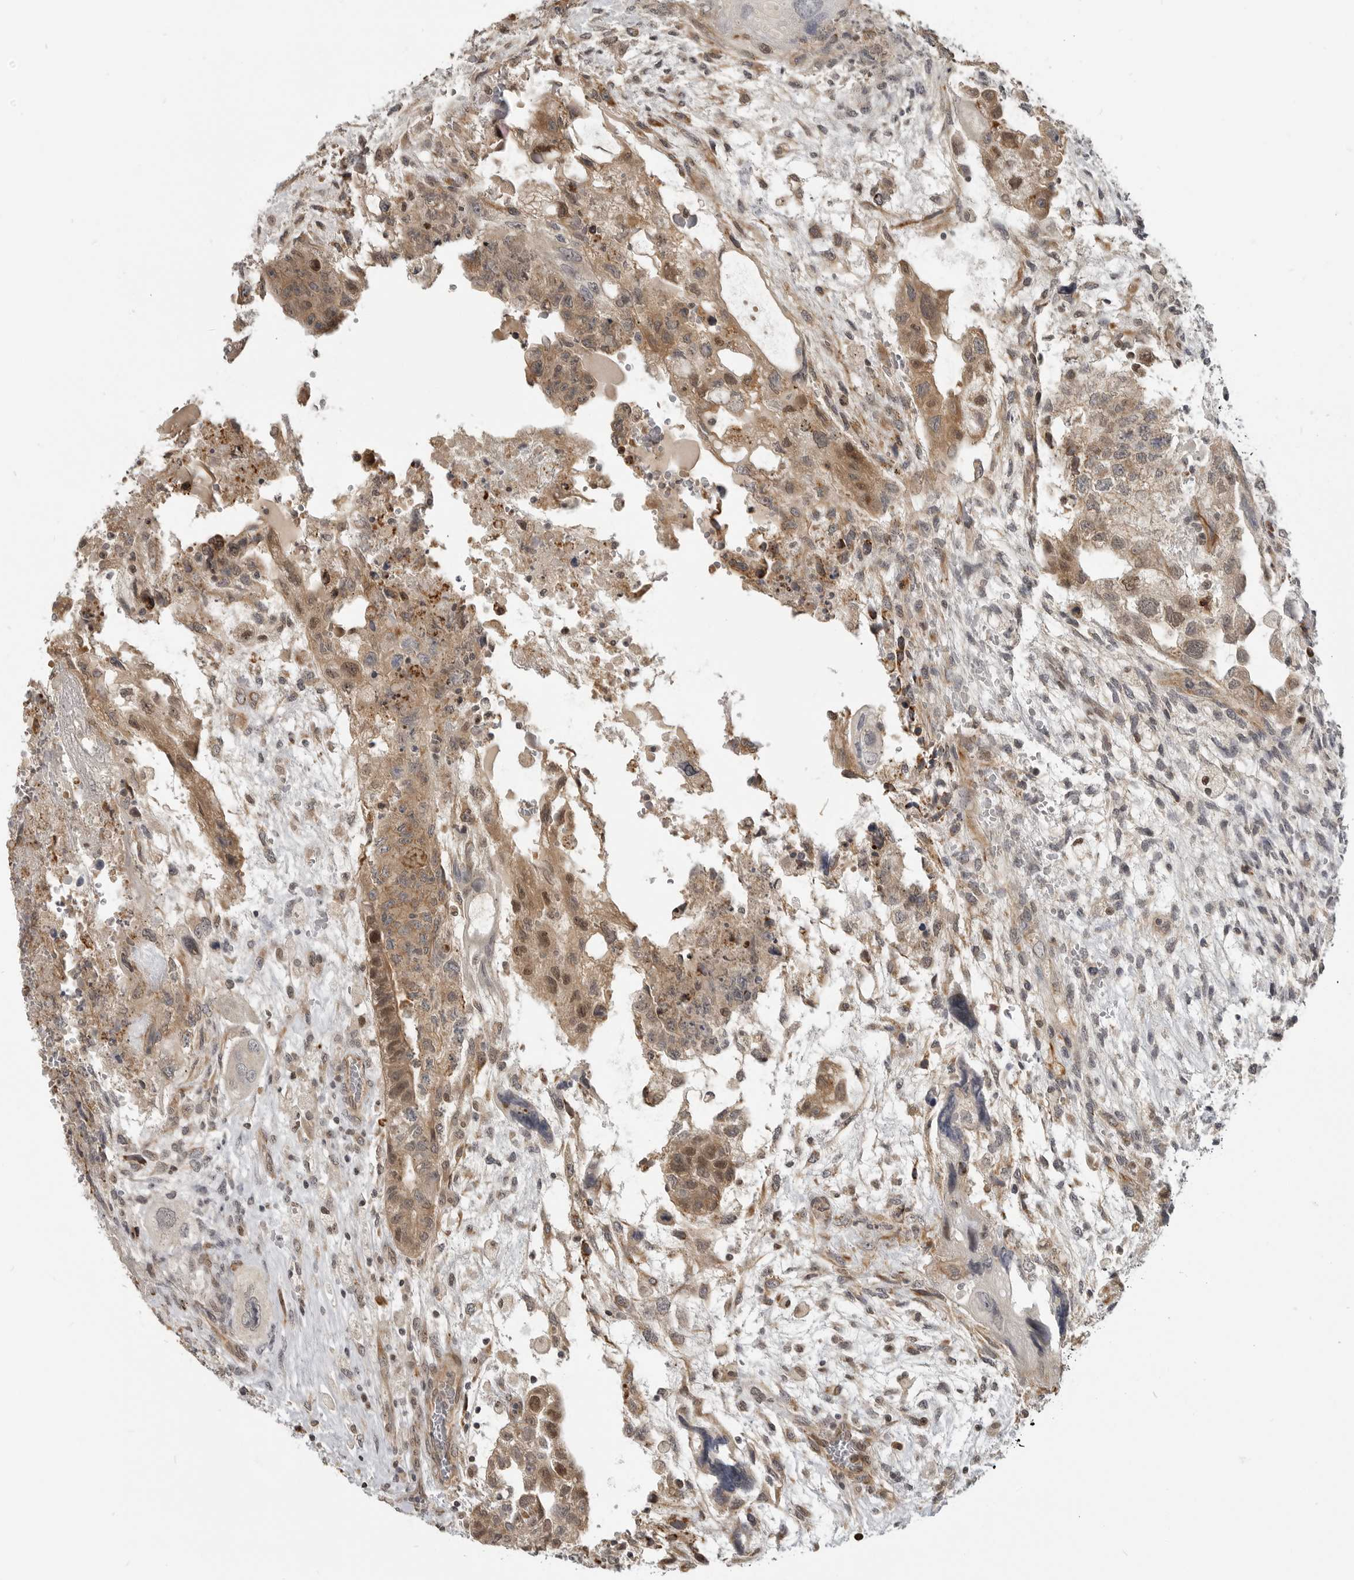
{"staining": {"intensity": "moderate", "quantity": ">75%", "location": "cytoplasmic/membranous,nuclear"}, "tissue": "testis cancer", "cell_type": "Tumor cells", "image_type": "cancer", "snomed": [{"axis": "morphology", "description": "Carcinoma, Embryonal, NOS"}, {"axis": "topography", "description": "Testis"}], "caption": "A brown stain highlights moderate cytoplasmic/membranous and nuclear expression of a protein in testis cancer tumor cells.", "gene": "CEP295NL", "patient": {"sex": "male", "age": 36}}